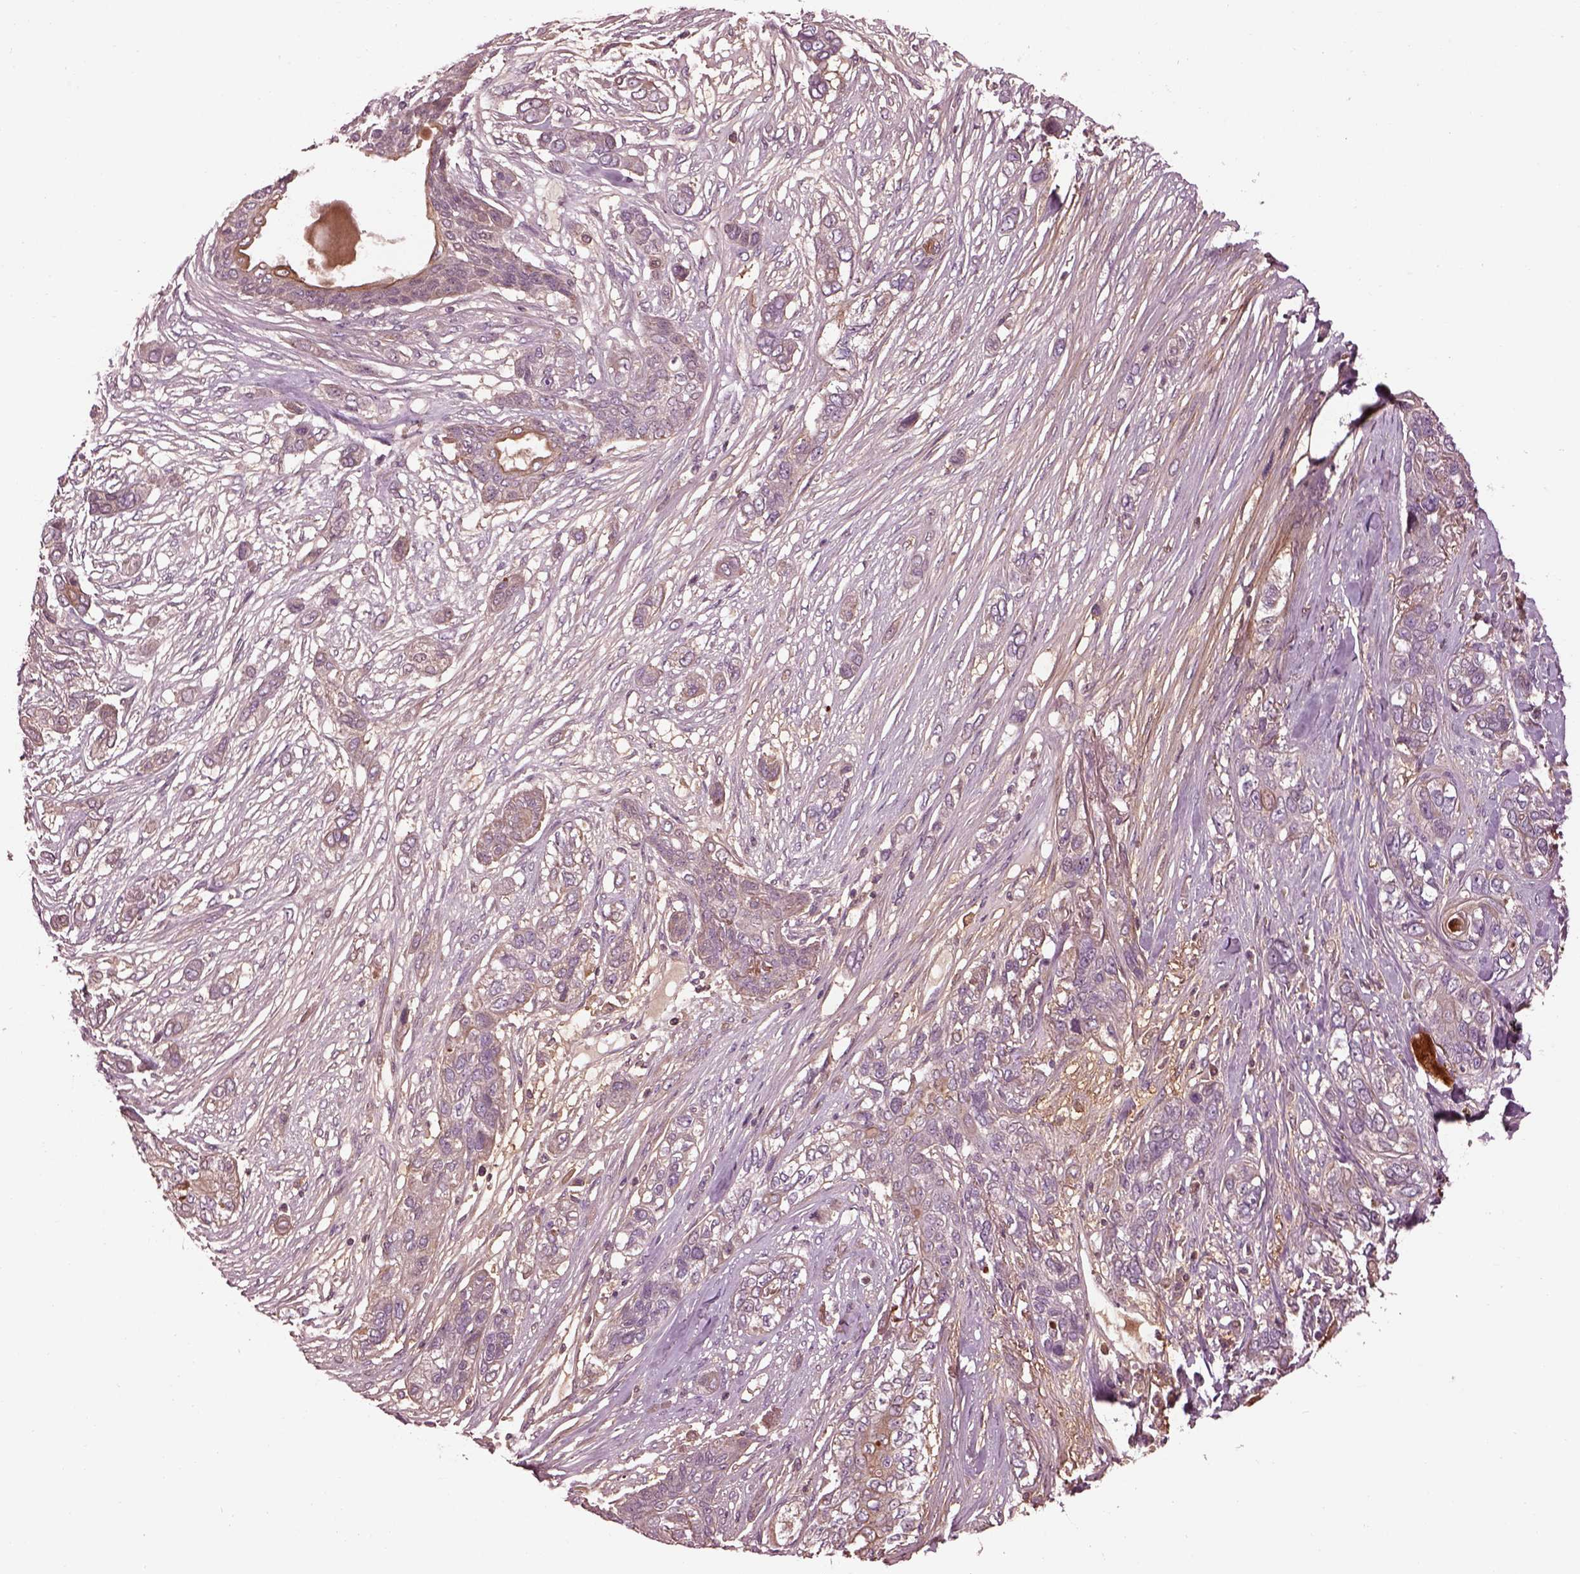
{"staining": {"intensity": "negative", "quantity": "none", "location": "none"}, "tissue": "lung cancer", "cell_type": "Tumor cells", "image_type": "cancer", "snomed": [{"axis": "morphology", "description": "Squamous cell carcinoma, NOS"}, {"axis": "topography", "description": "Lung"}], "caption": "A high-resolution histopathology image shows immunohistochemistry (IHC) staining of lung squamous cell carcinoma, which demonstrates no significant positivity in tumor cells. (DAB immunohistochemistry (IHC), high magnification).", "gene": "EFEMP1", "patient": {"sex": "female", "age": 70}}